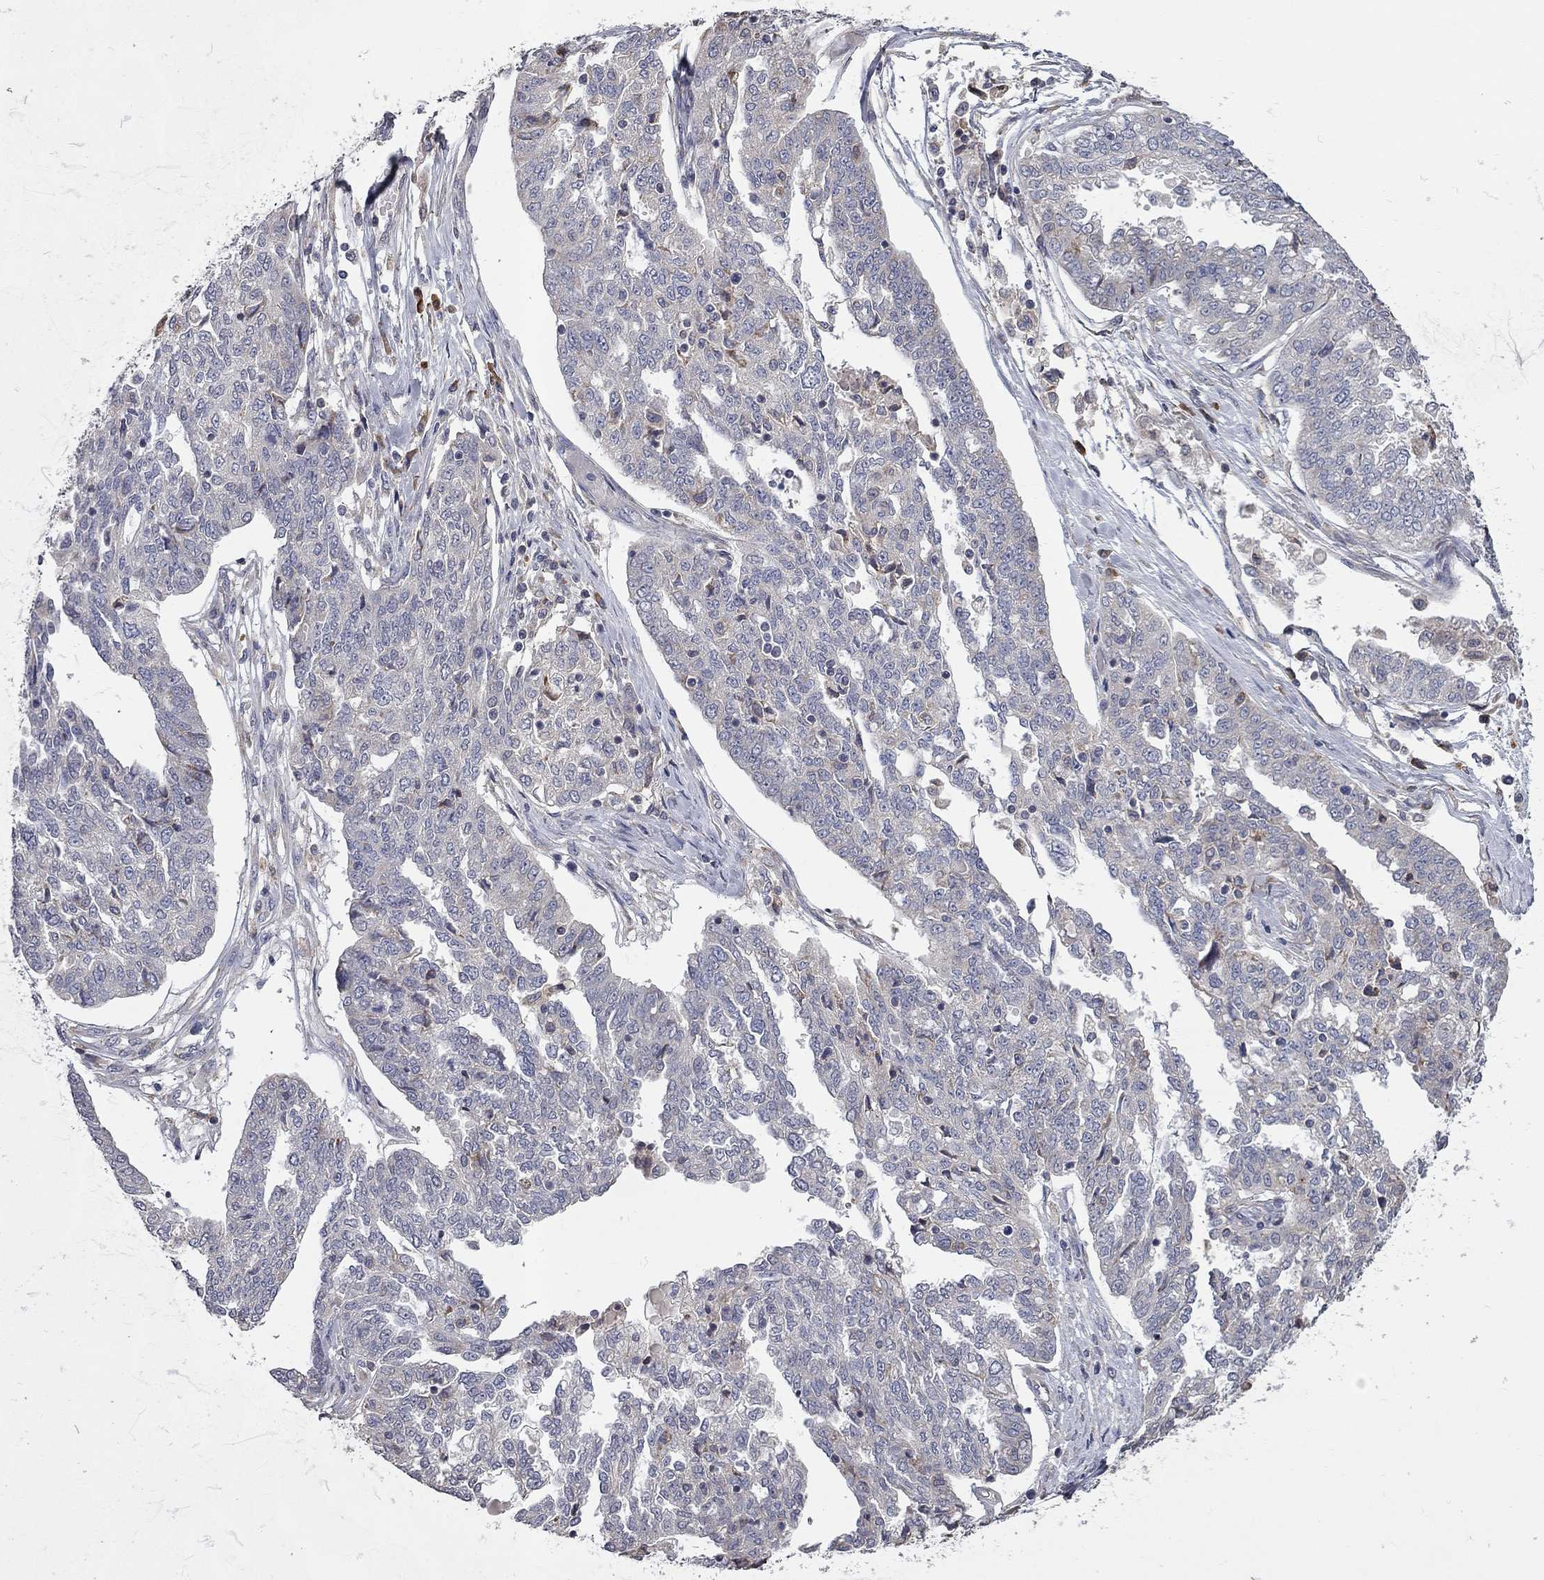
{"staining": {"intensity": "negative", "quantity": "none", "location": "none"}, "tissue": "ovarian cancer", "cell_type": "Tumor cells", "image_type": "cancer", "snomed": [{"axis": "morphology", "description": "Cystadenocarcinoma, serous, NOS"}, {"axis": "topography", "description": "Ovary"}], "caption": "Micrograph shows no protein expression in tumor cells of ovarian cancer tissue.", "gene": "XAGE2", "patient": {"sex": "female", "age": 67}}